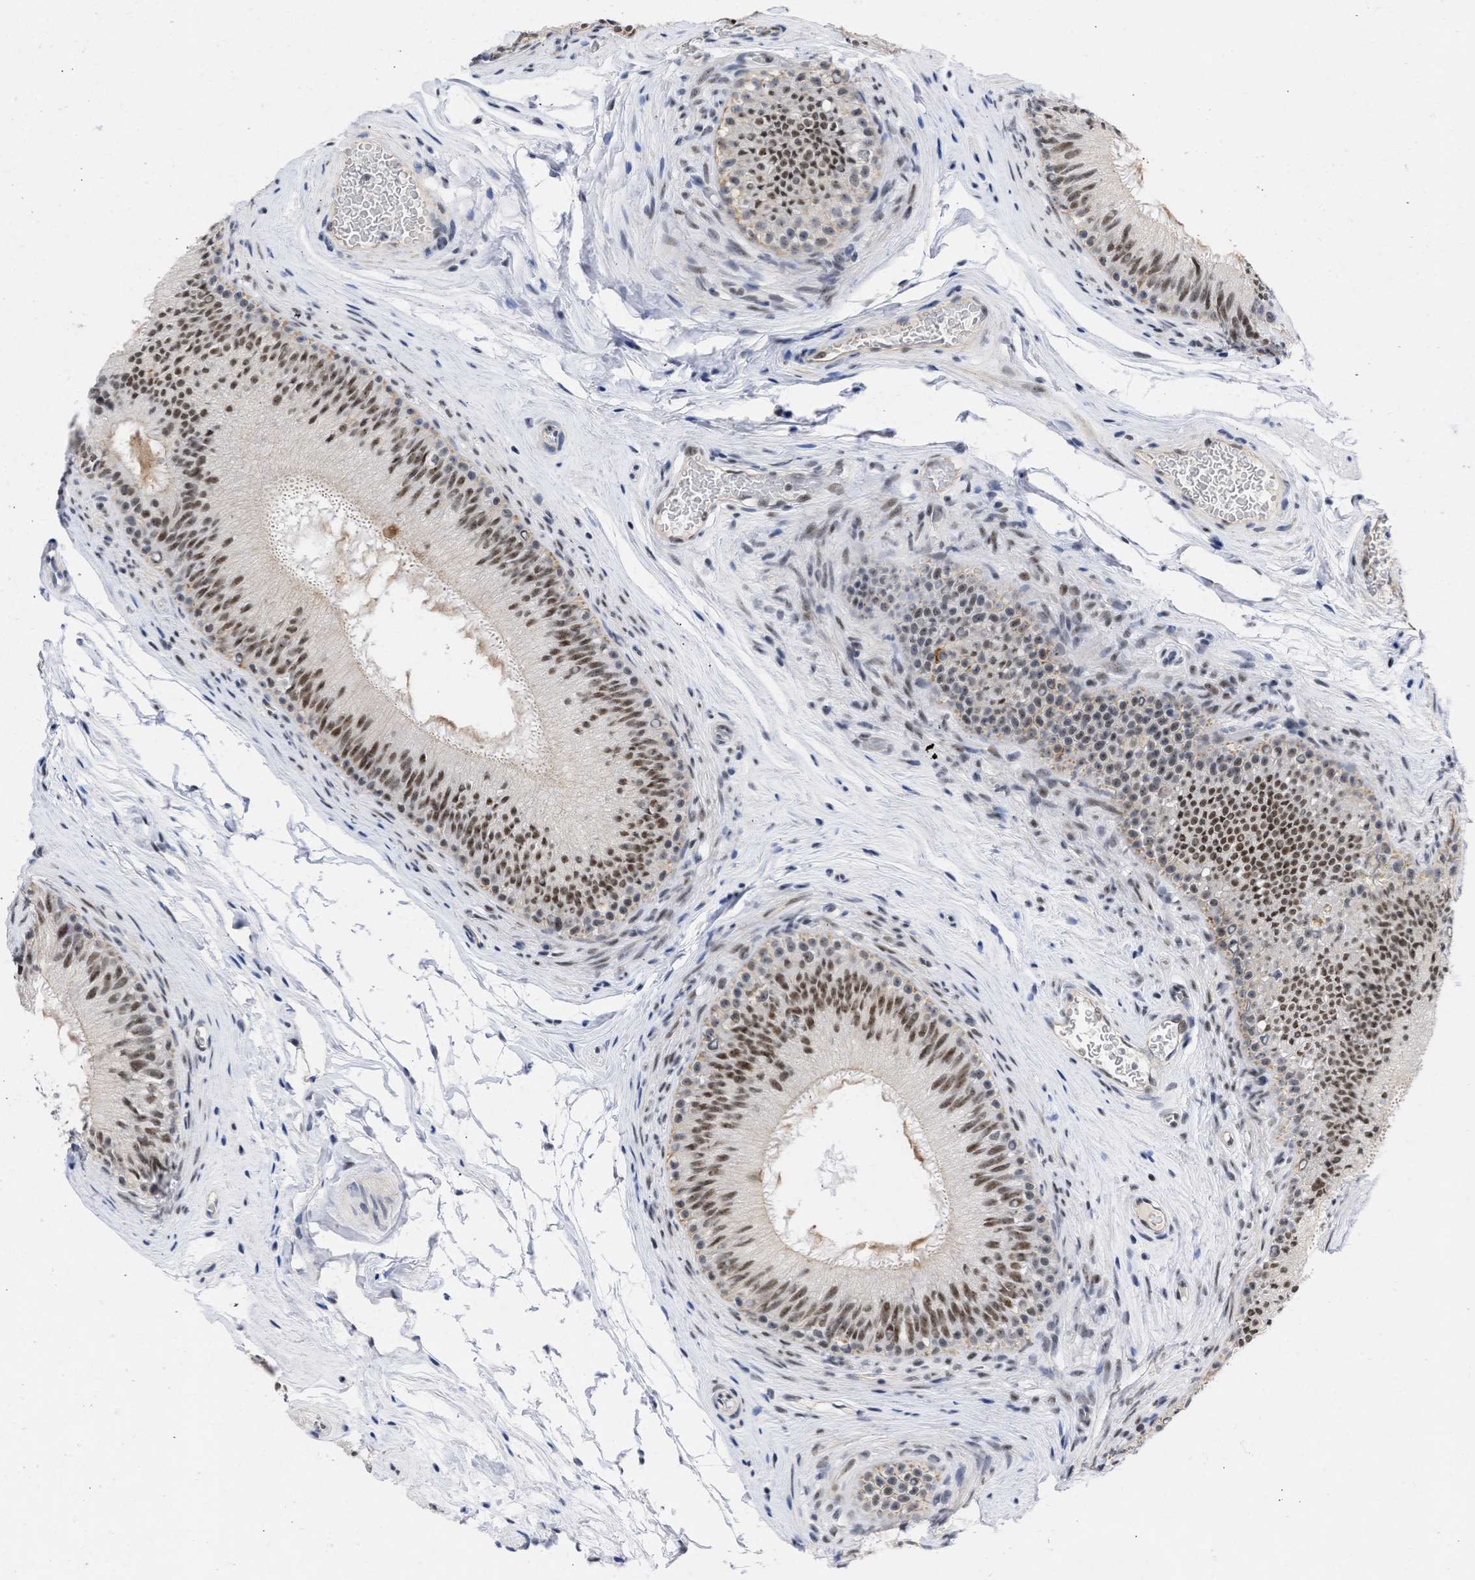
{"staining": {"intensity": "strong", "quantity": ">75%", "location": "cytoplasmic/membranous,nuclear"}, "tissue": "epididymis", "cell_type": "Glandular cells", "image_type": "normal", "snomed": [{"axis": "morphology", "description": "Normal tissue, NOS"}, {"axis": "topography", "description": "Testis"}, {"axis": "topography", "description": "Epididymis"}], "caption": "DAB immunohistochemical staining of benign human epididymis reveals strong cytoplasmic/membranous,nuclear protein positivity in approximately >75% of glandular cells.", "gene": "DDX41", "patient": {"sex": "male", "age": 36}}